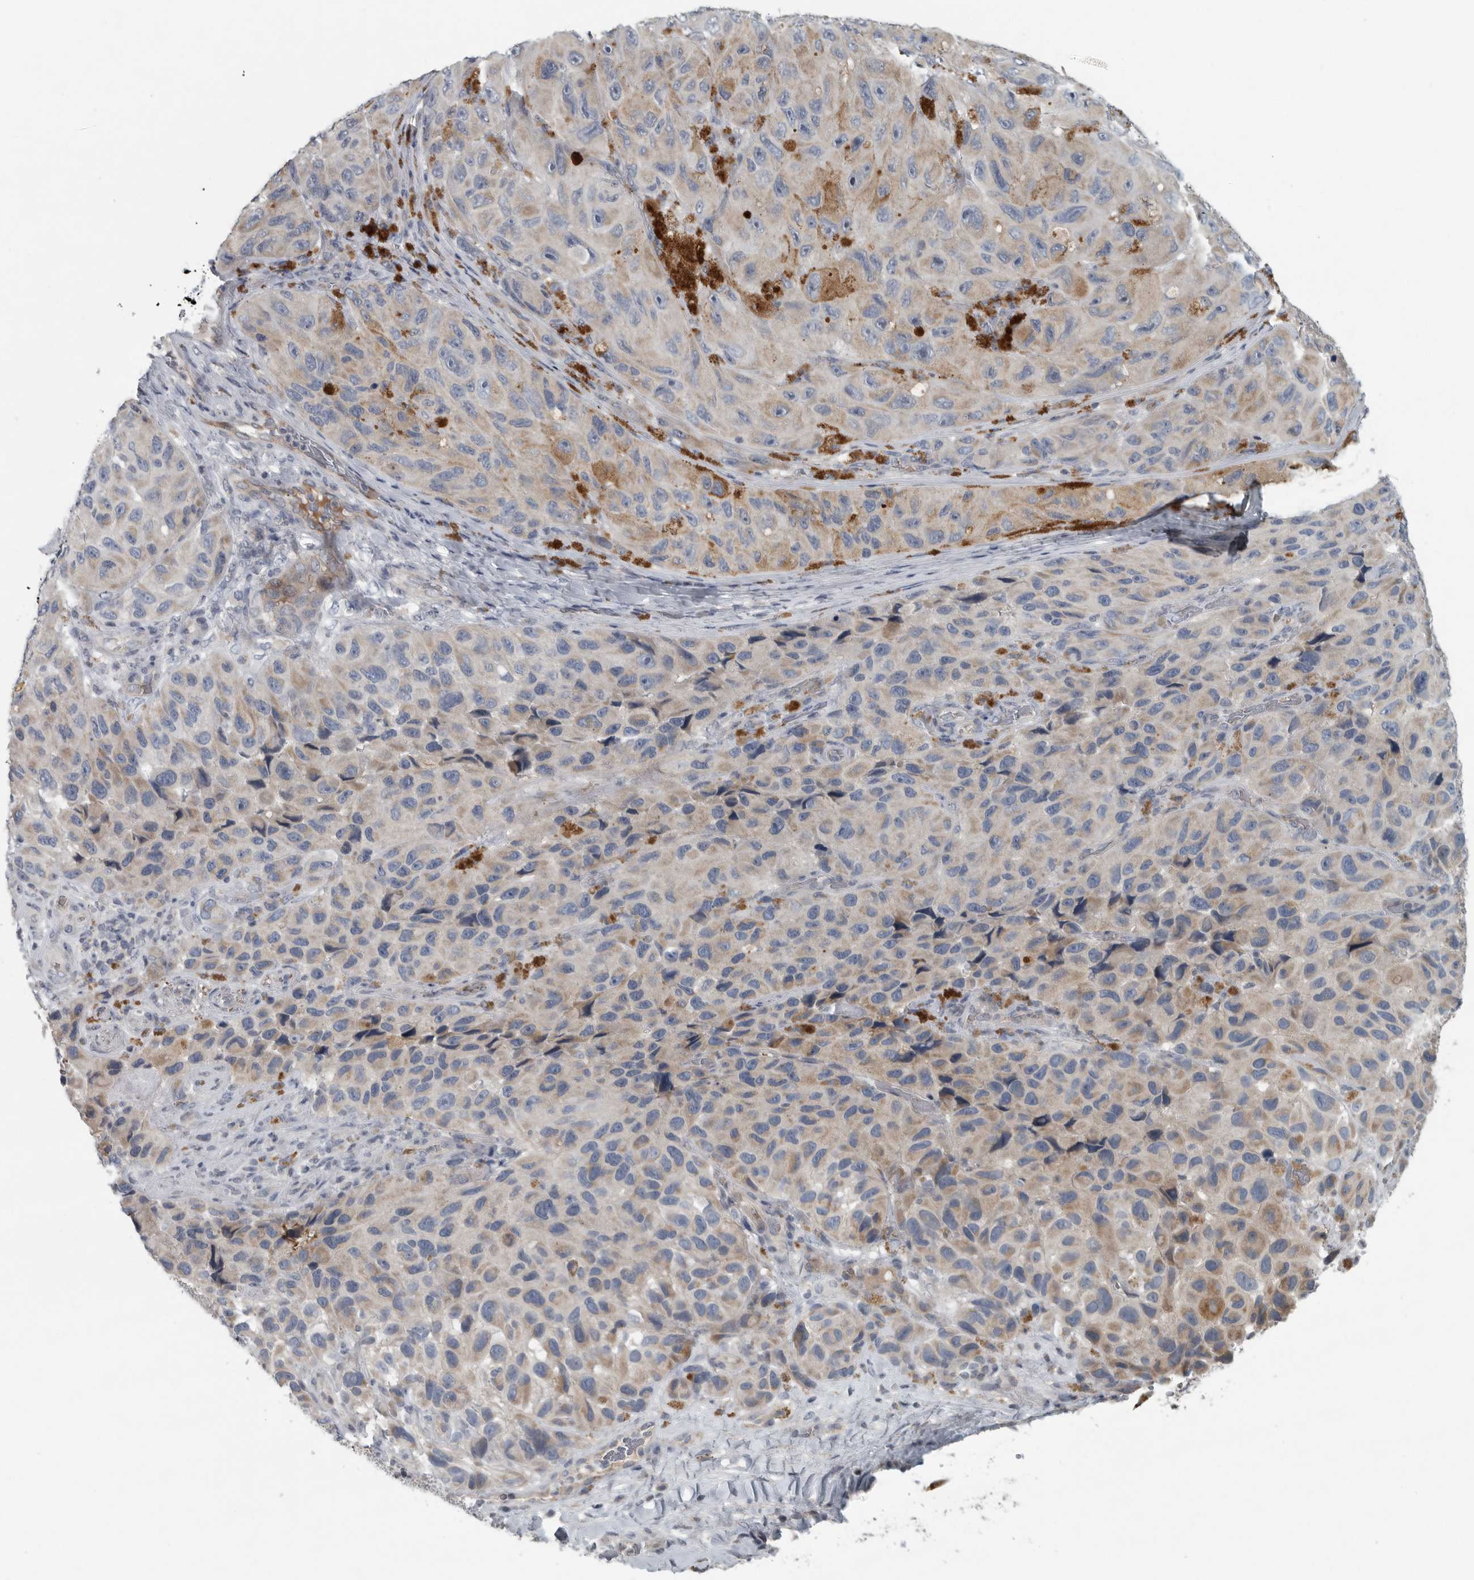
{"staining": {"intensity": "negative", "quantity": "none", "location": "none"}, "tissue": "melanoma", "cell_type": "Tumor cells", "image_type": "cancer", "snomed": [{"axis": "morphology", "description": "Malignant melanoma, NOS"}, {"axis": "topography", "description": "Skin"}], "caption": "Tumor cells are negative for brown protein staining in melanoma. (Brightfield microscopy of DAB immunohistochemistry at high magnification).", "gene": "MPP3", "patient": {"sex": "female", "age": 73}}